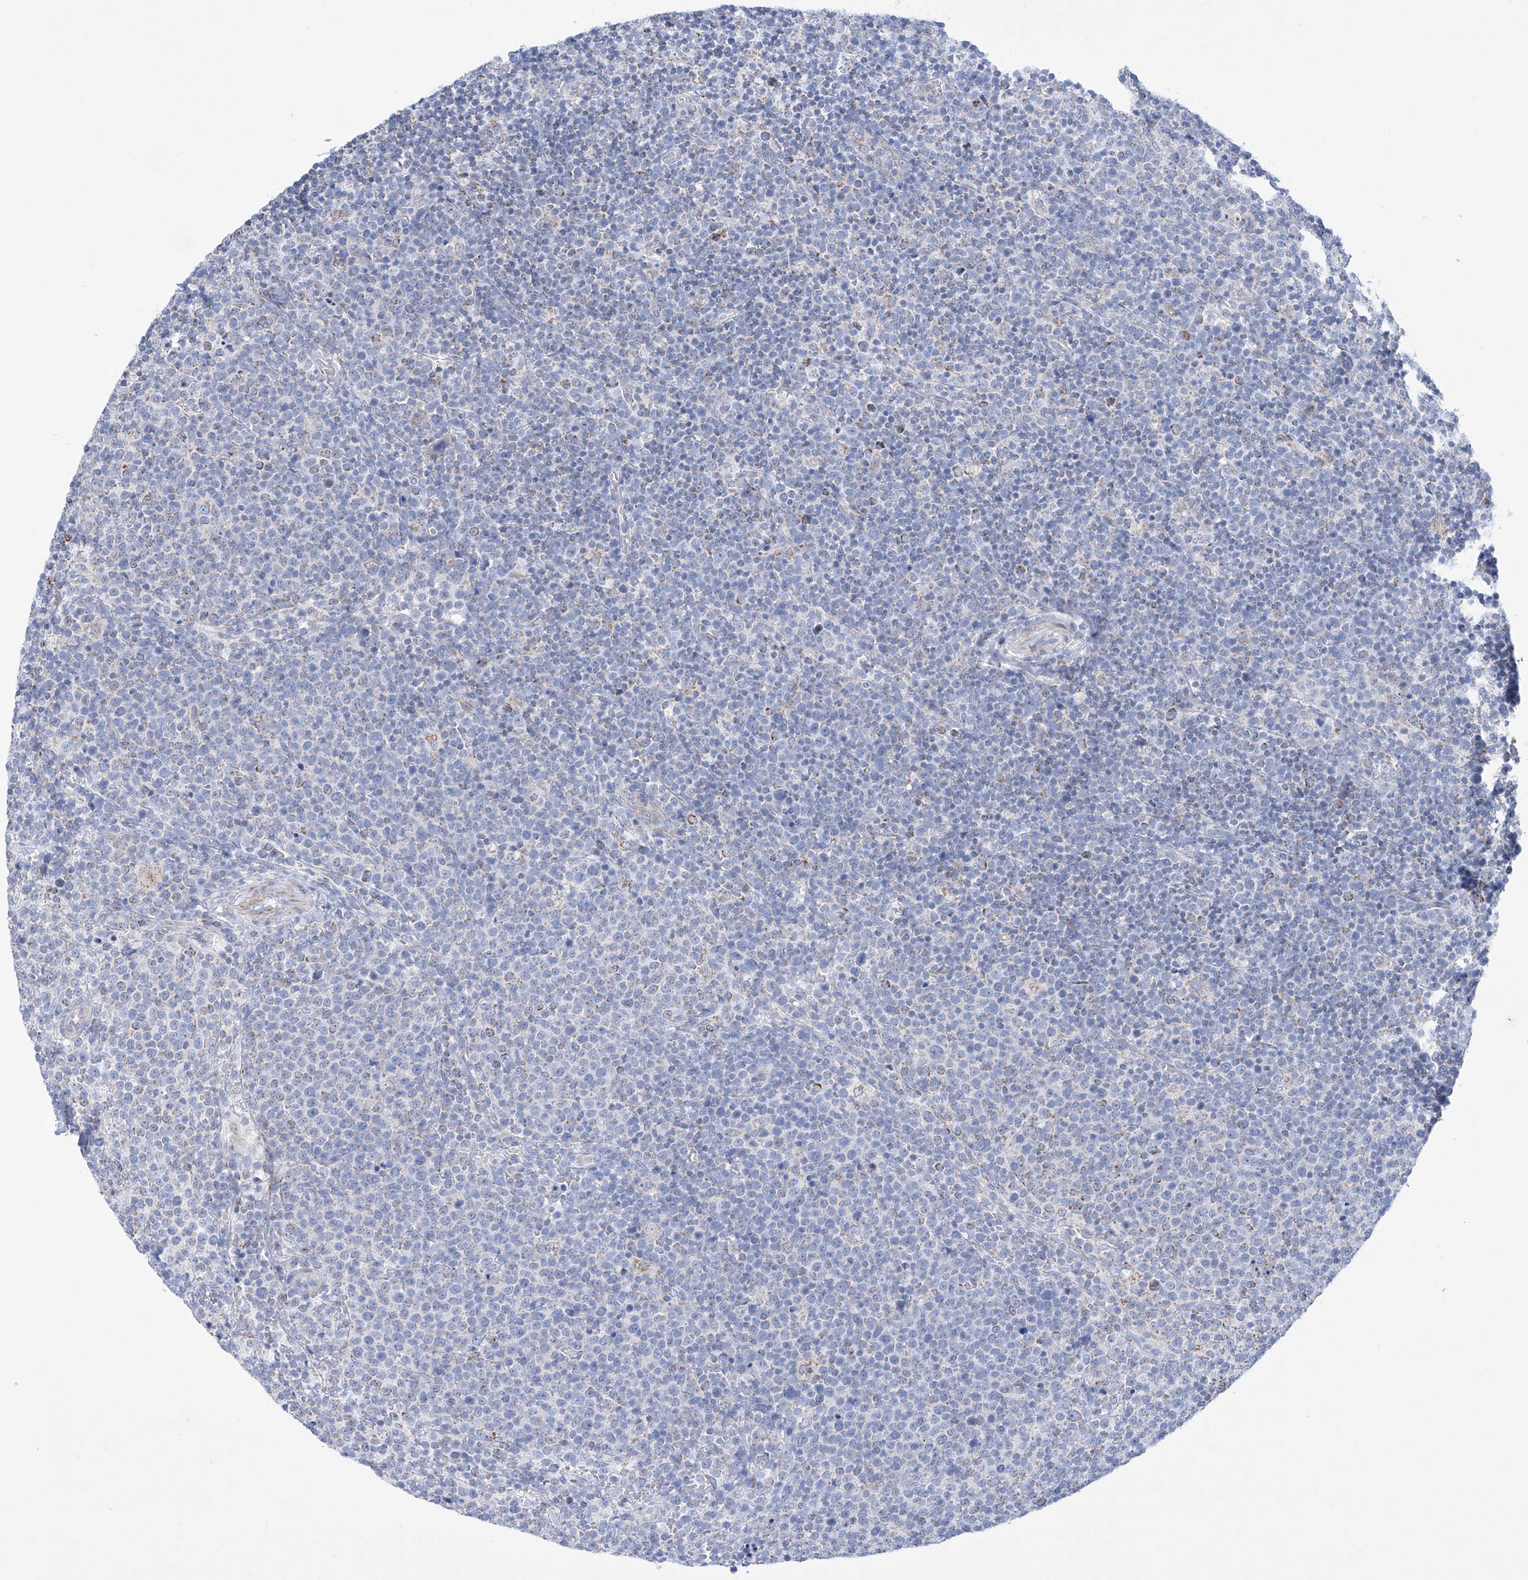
{"staining": {"intensity": "moderate", "quantity": "<25%", "location": "cytoplasmic/membranous"}, "tissue": "lymphoma", "cell_type": "Tumor cells", "image_type": "cancer", "snomed": [{"axis": "morphology", "description": "Malignant lymphoma, non-Hodgkin's type, High grade"}, {"axis": "topography", "description": "Lymph node"}], "caption": "Immunohistochemical staining of human lymphoma demonstrates low levels of moderate cytoplasmic/membranous protein staining in approximately <25% of tumor cells. The staining was performed using DAB (3,3'-diaminobenzidine) to visualize the protein expression in brown, while the nuclei were stained in blue with hematoxylin (Magnification: 20x).", "gene": "ALDH6A1", "patient": {"sex": "male", "age": 61}}